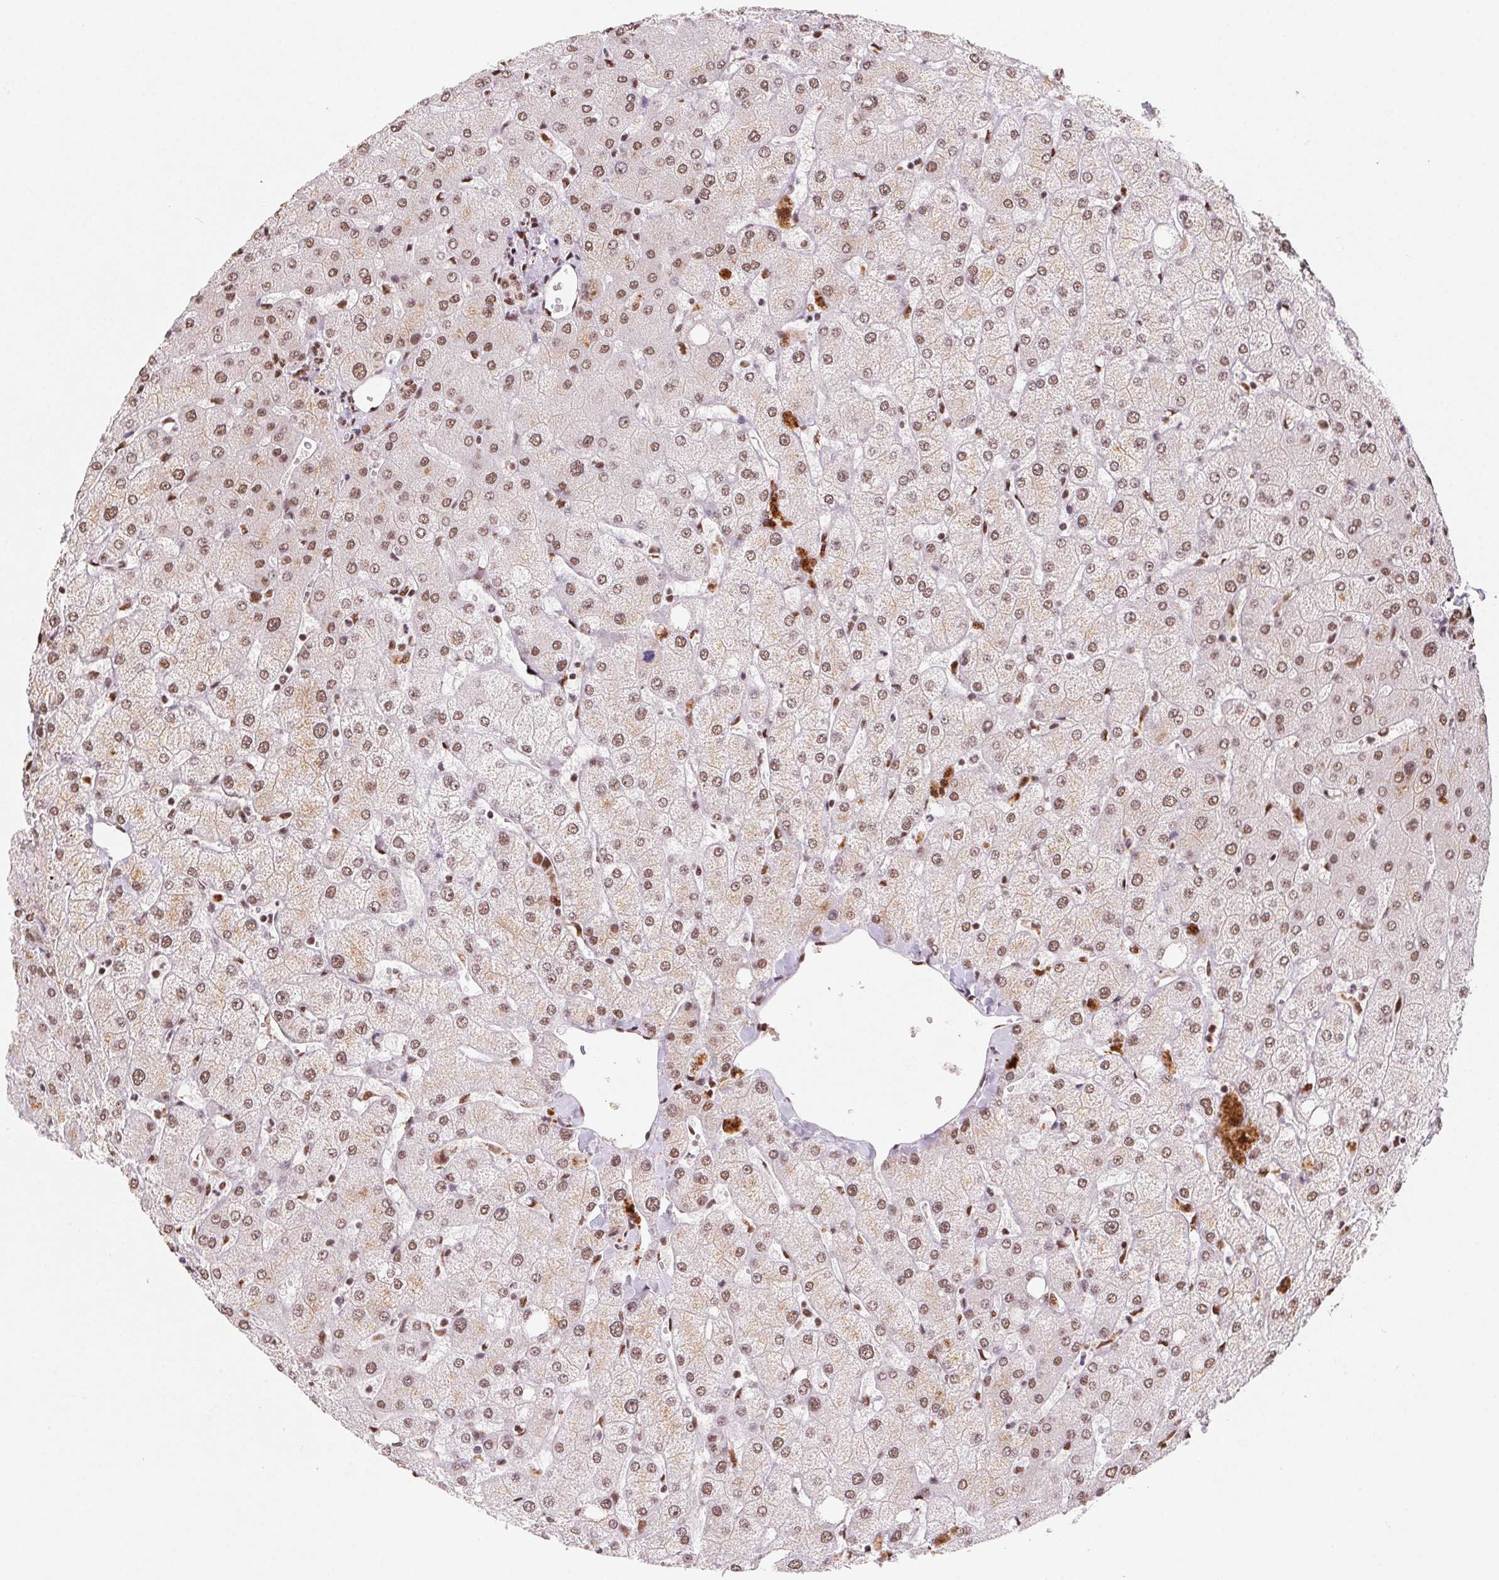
{"staining": {"intensity": "moderate", "quantity": ">75%", "location": "nuclear"}, "tissue": "liver", "cell_type": "Cholangiocytes", "image_type": "normal", "snomed": [{"axis": "morphology", "description": "Normal tissue, NOS"}, {"axis": "topography", "description": "Liver"}], "caption": "Immunohistochemical staining of unremarkable human liver demonstrates moderate nuclear protein positivity in about >75% of cholangiocytes. (IHC, brightfield microscopy, high magnification).", "gene": "SNRPG", "patient": {"sex": "female", "age": 54}}